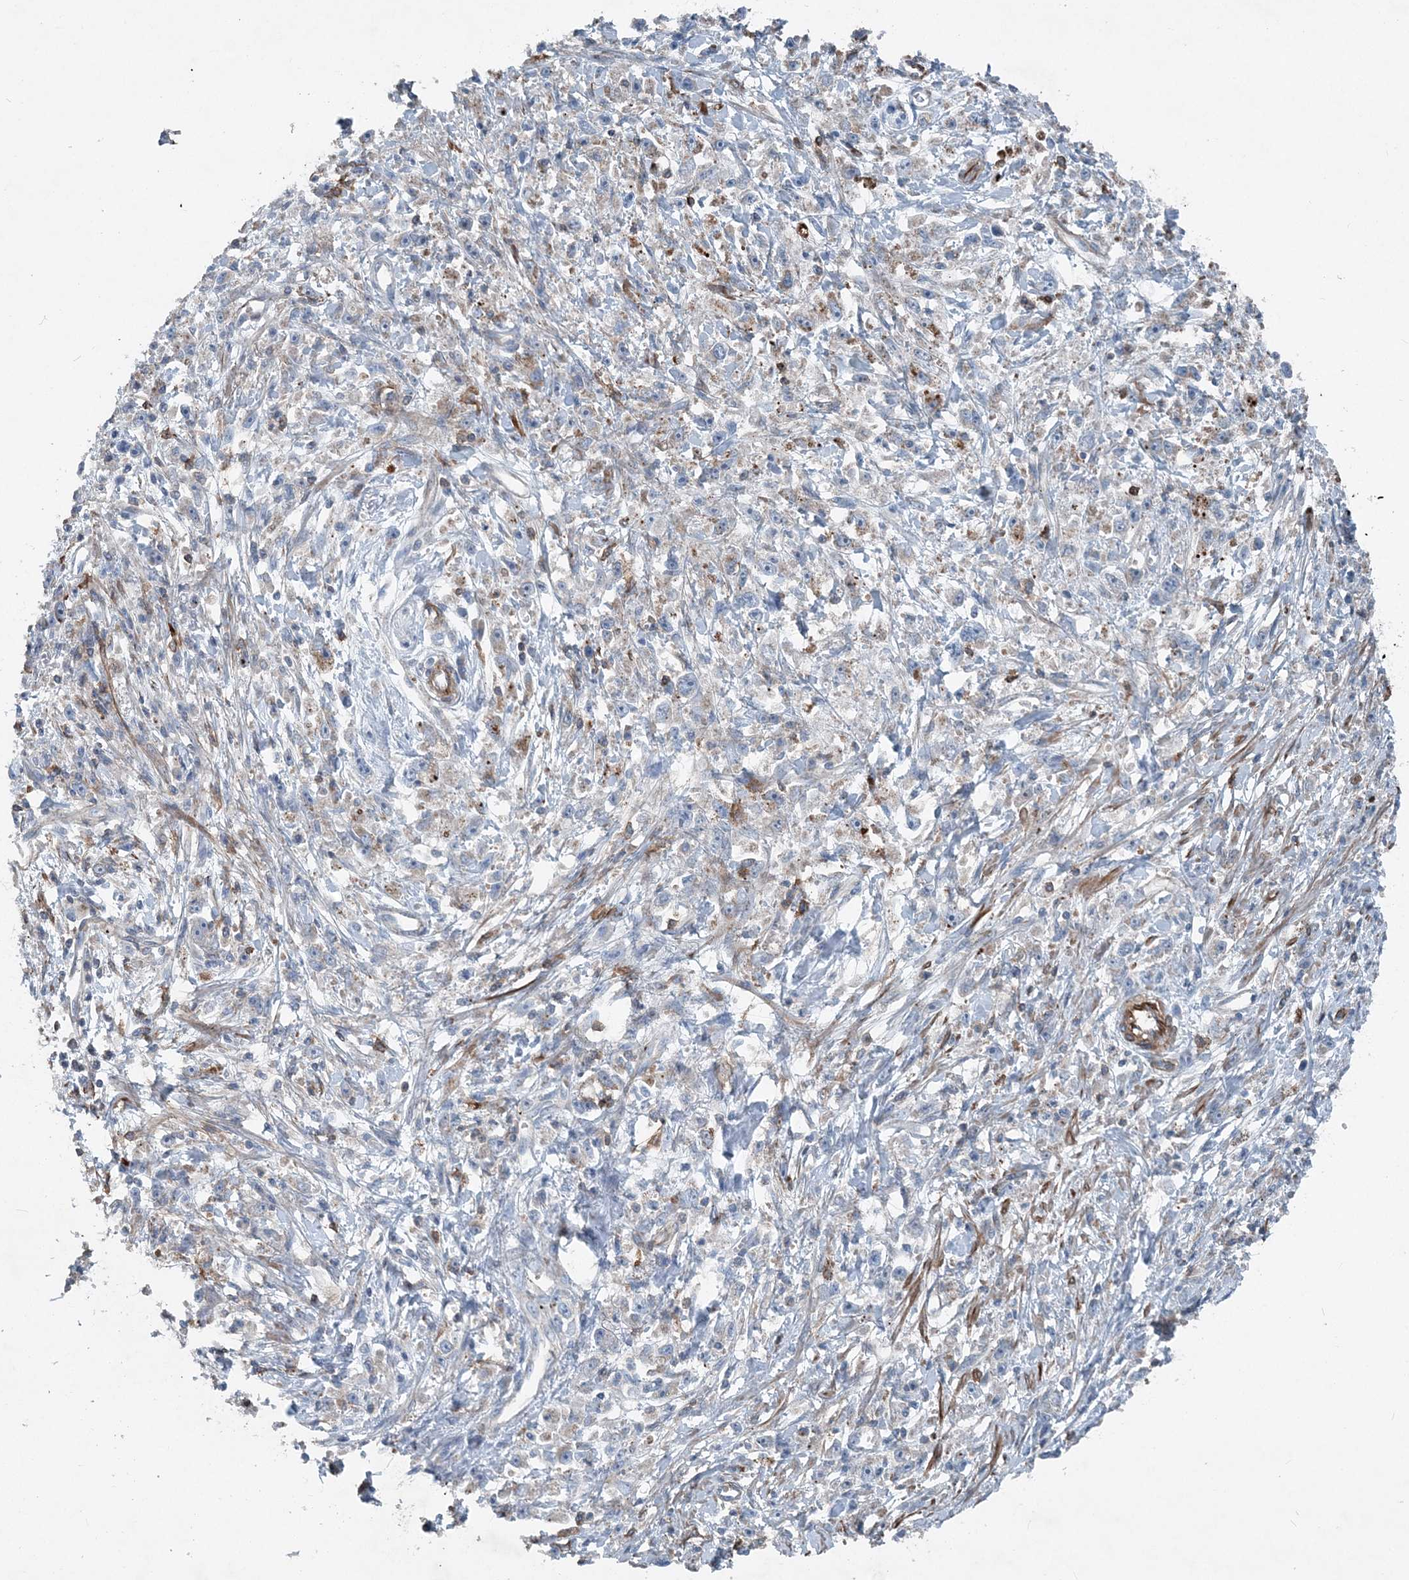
{"staining": {"intensity": "negative", "quantity": "none", "location": "none"}, "tissue": "stomach cancer", "cell_type": "Tumor cells", "image_type": "cancer", "snomed": [{"axis": "morphology", "description": "Adenocarcinoma, NOS"}, {"axis": "topography", "description": "Stomach"}], "caption": "Tumor cells show no significant positivity in stomach adenocarcinoma.", "gene": "DGUOK", "patient": {"sex": "female", "age": 59}}